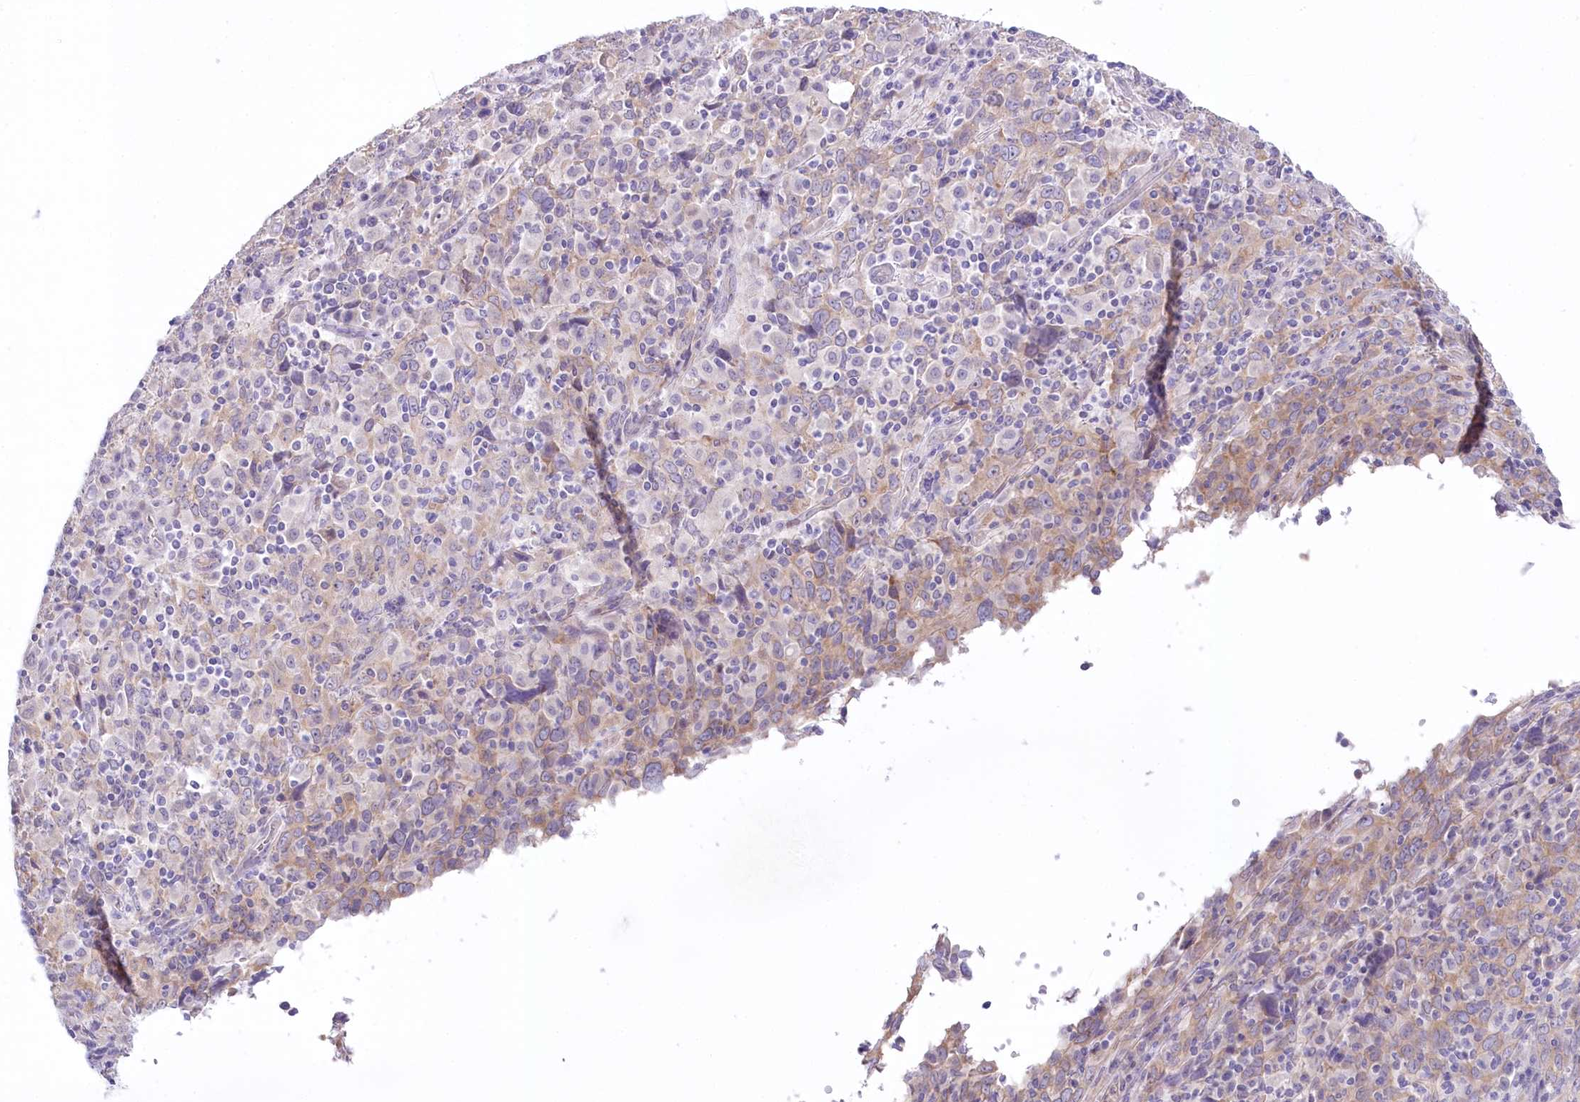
{"staining": {"intensity": "weak", "quantity": ">75%", "location": "cytoplasmic/membranous"}, "tissue": "cervical cancer", "cell_type": "Tumor cells", "image_type": "cancer", "snomed": [{"axis": "morphology", "description": "Squamous cell carcinoma, NOS"}, {"axis": "topography", "description": "Cervix"}], "caption": "Cervical cancer (squamous cell carcinoma) stained with a brown dye reveals weak cytoplasmic/membranous positive positivity in approximately >75% of tumor cells.", "gene": "MYOZ1", "patient": {"sex": "female", "age": 46}}